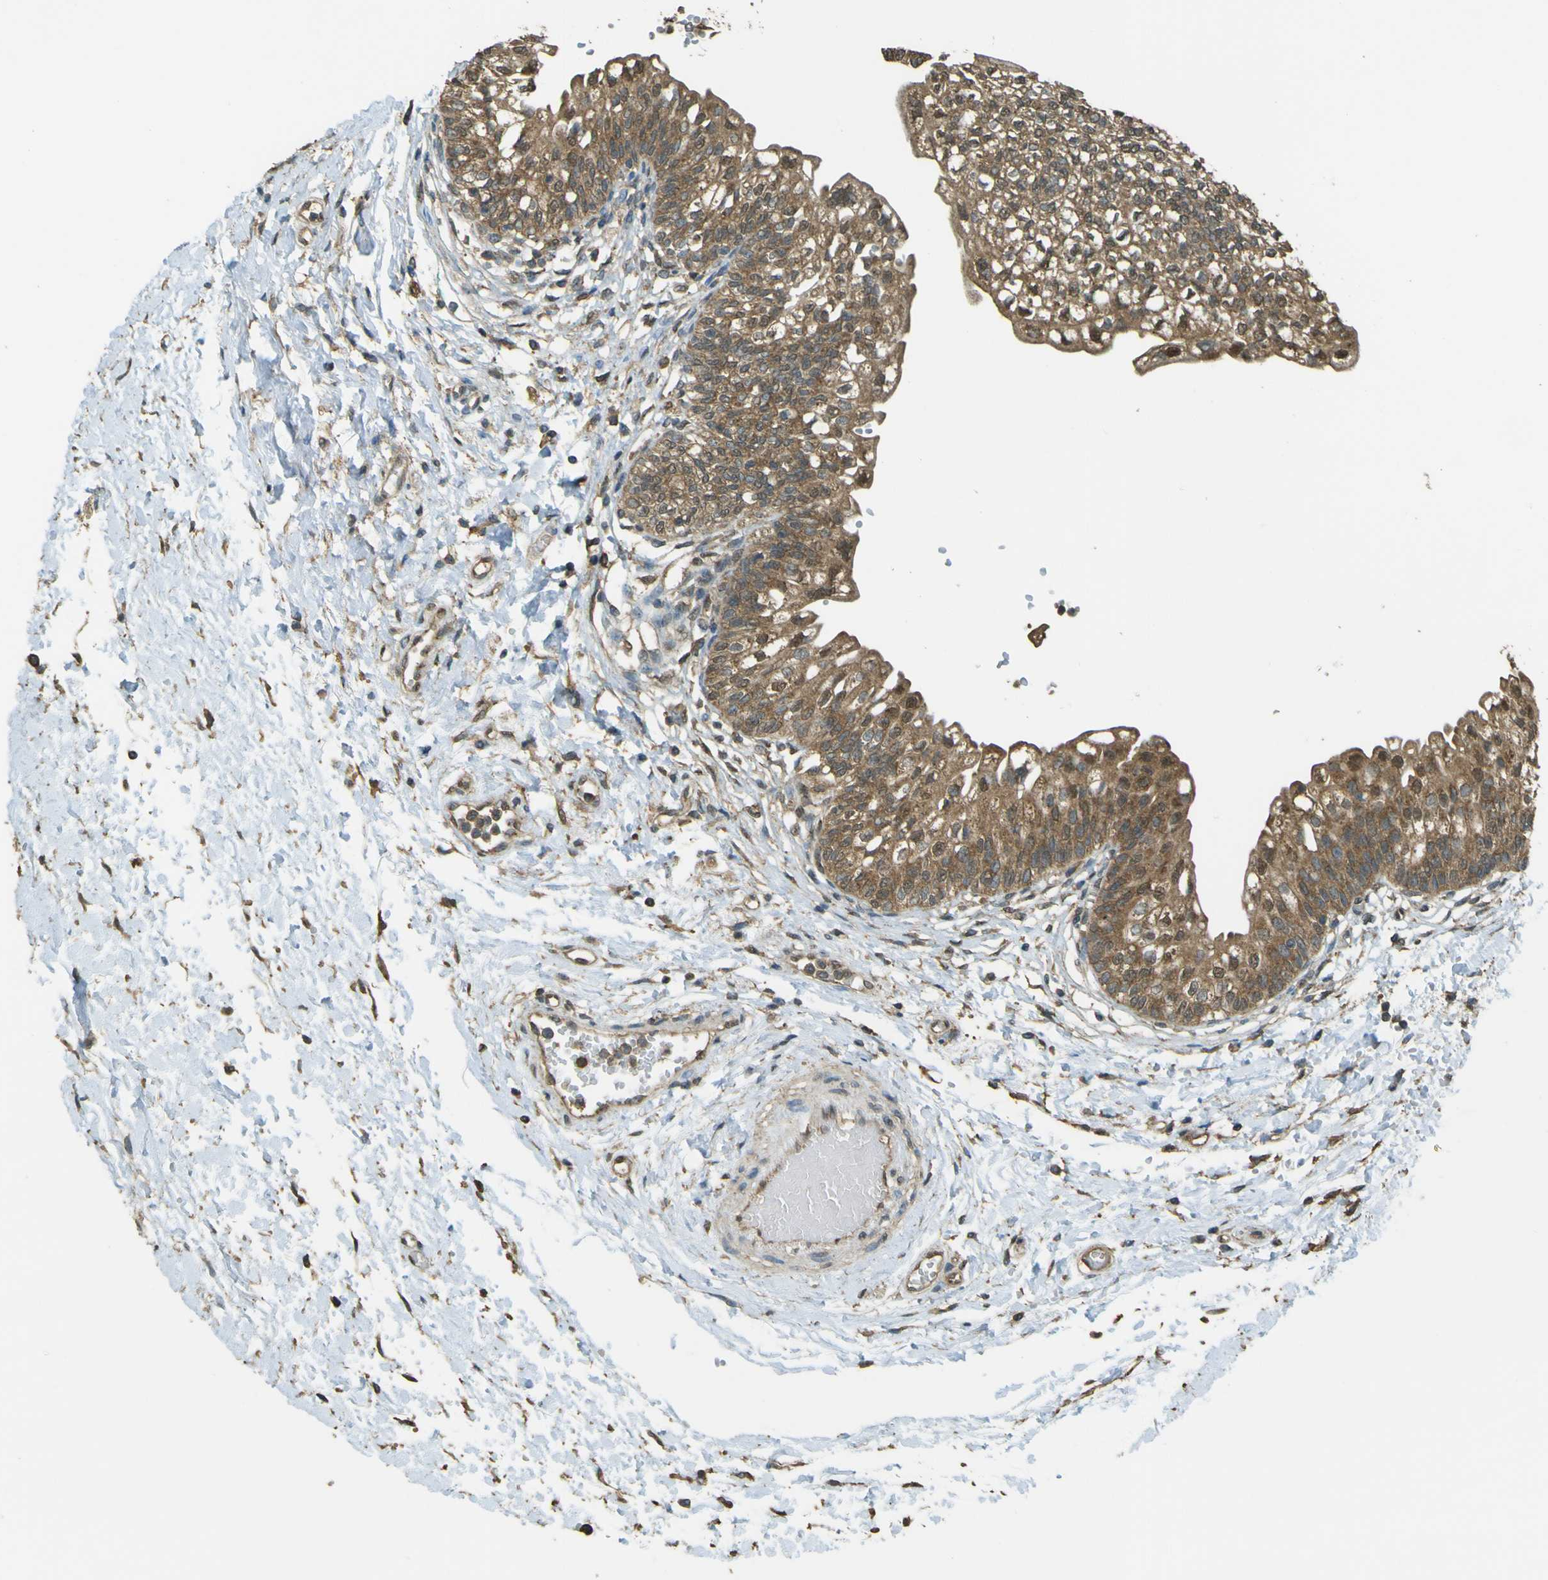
{"staining": {"intensity": "moderate", "quantity": ">75%", "location": "cytoplasmic/membranous,nuclear"}, "tissue": "urinary bladder", "cell_type": "Urothelial cells", "image_type": "normal", "snomed": [{"axis": "morphology", "description": "Normal tissue, NOS"}, {"axis": "topography", "description": "Urinary bladder"}], "caption": "The photomicrograph shows a brown stain indicating the presence of a protein in the cytoplasmic/membranous,nuclear of urothelial cells in urinary bladder.", "gene": "GOLGA1", "patient": {"sex": "male", "age": 55}}